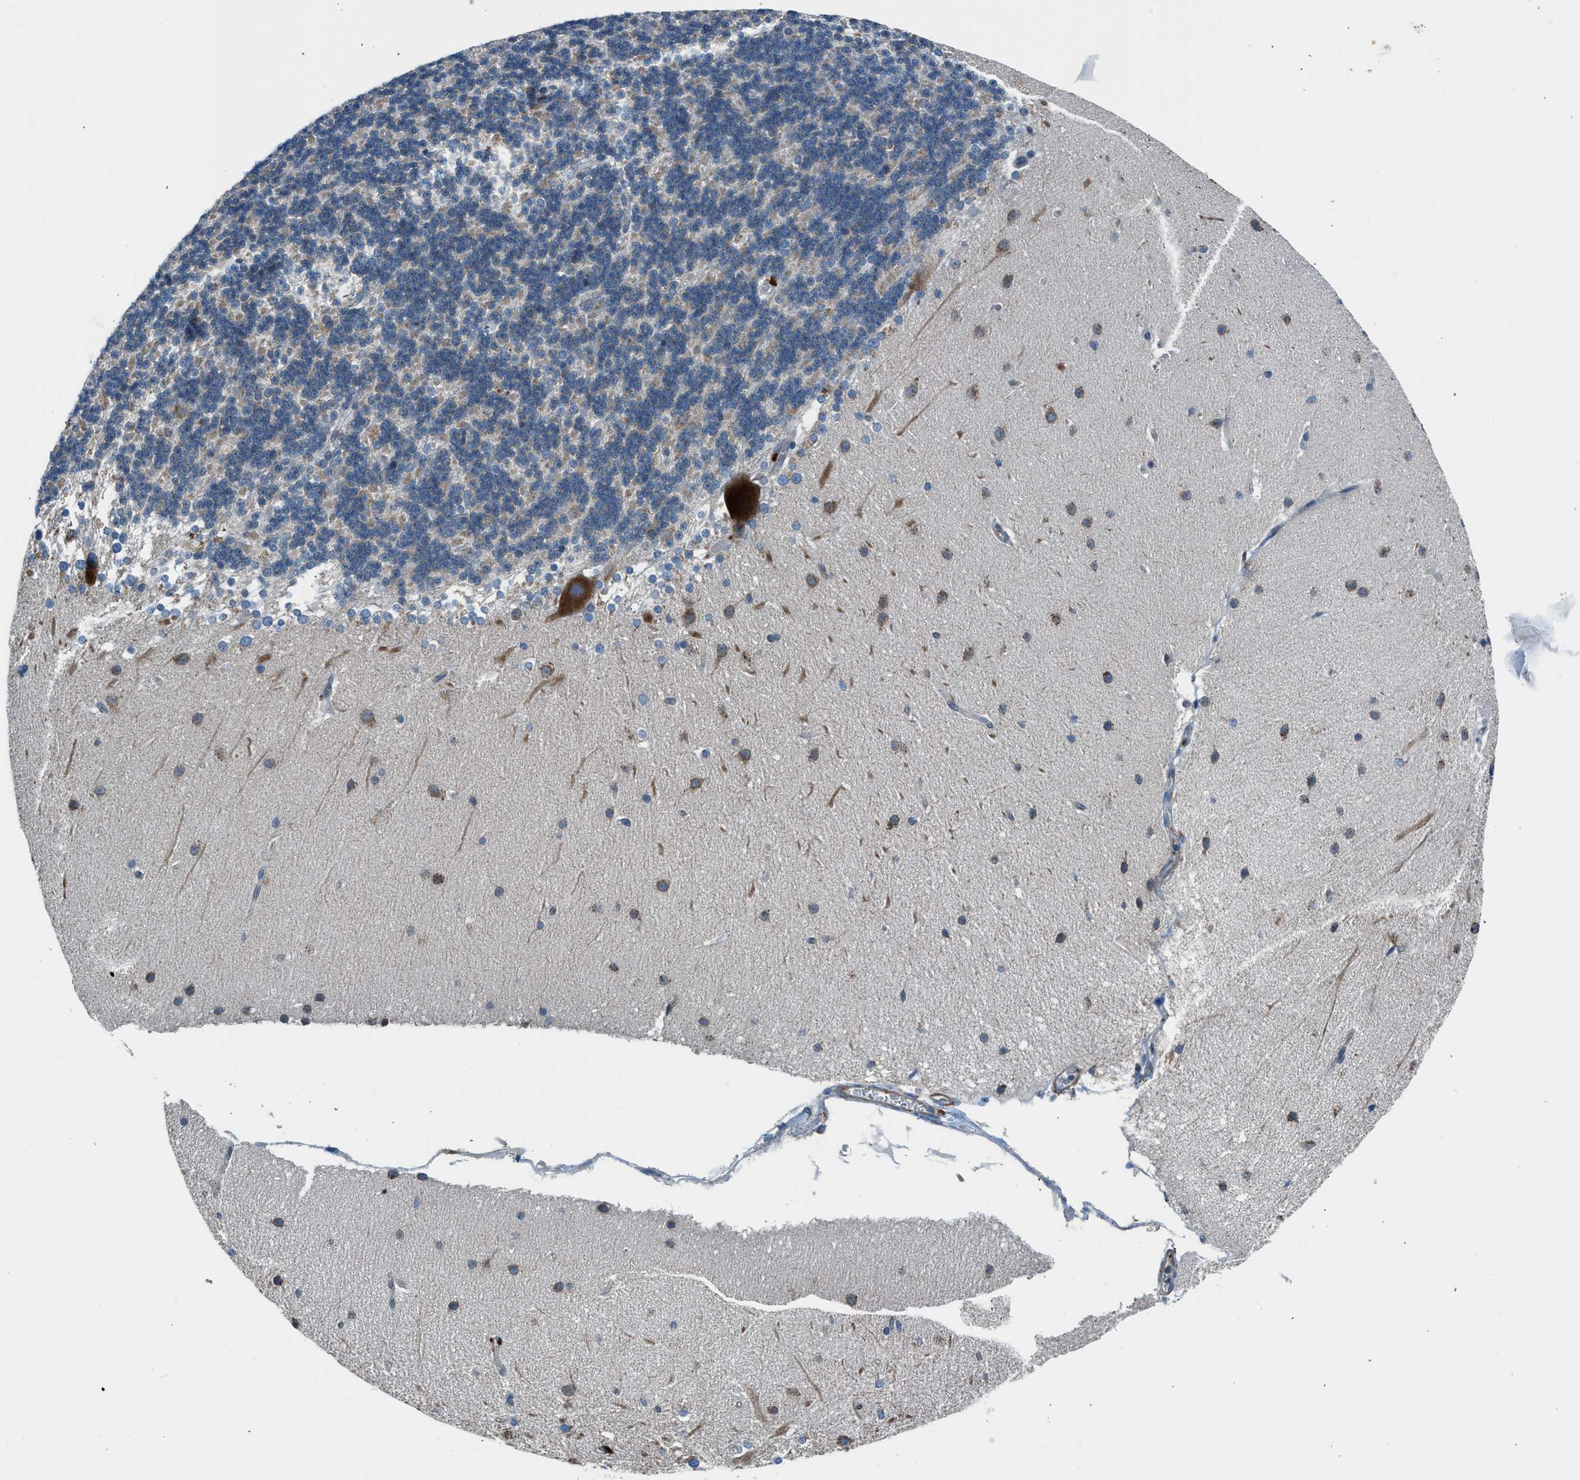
{"staining": {"intensity": "moderate", "quantity": "<25%", "location": "cytoplasmic/membranous"}, "tissue": "cerebellum", "cell_type": "Cells in granular layer", "image_type": "normal", "snomed": [{"axis": "morphology", "description": "Normal tissue, NOS"}, {"axis": "topography", "description": "Cerebellum"}], "caption": "Unremarkable cerebellum shows moderate cytoplasmic/membranous staining in approximately <25% of cells in granular layer Using DAB (3,3'-diaminobenzidine) (brown) and hematoxylin (blue) stains, captured at high magnification using brightfield microscopy..", "gene": "LMBR1", "patient": {"sex": "female", "age": 19}}